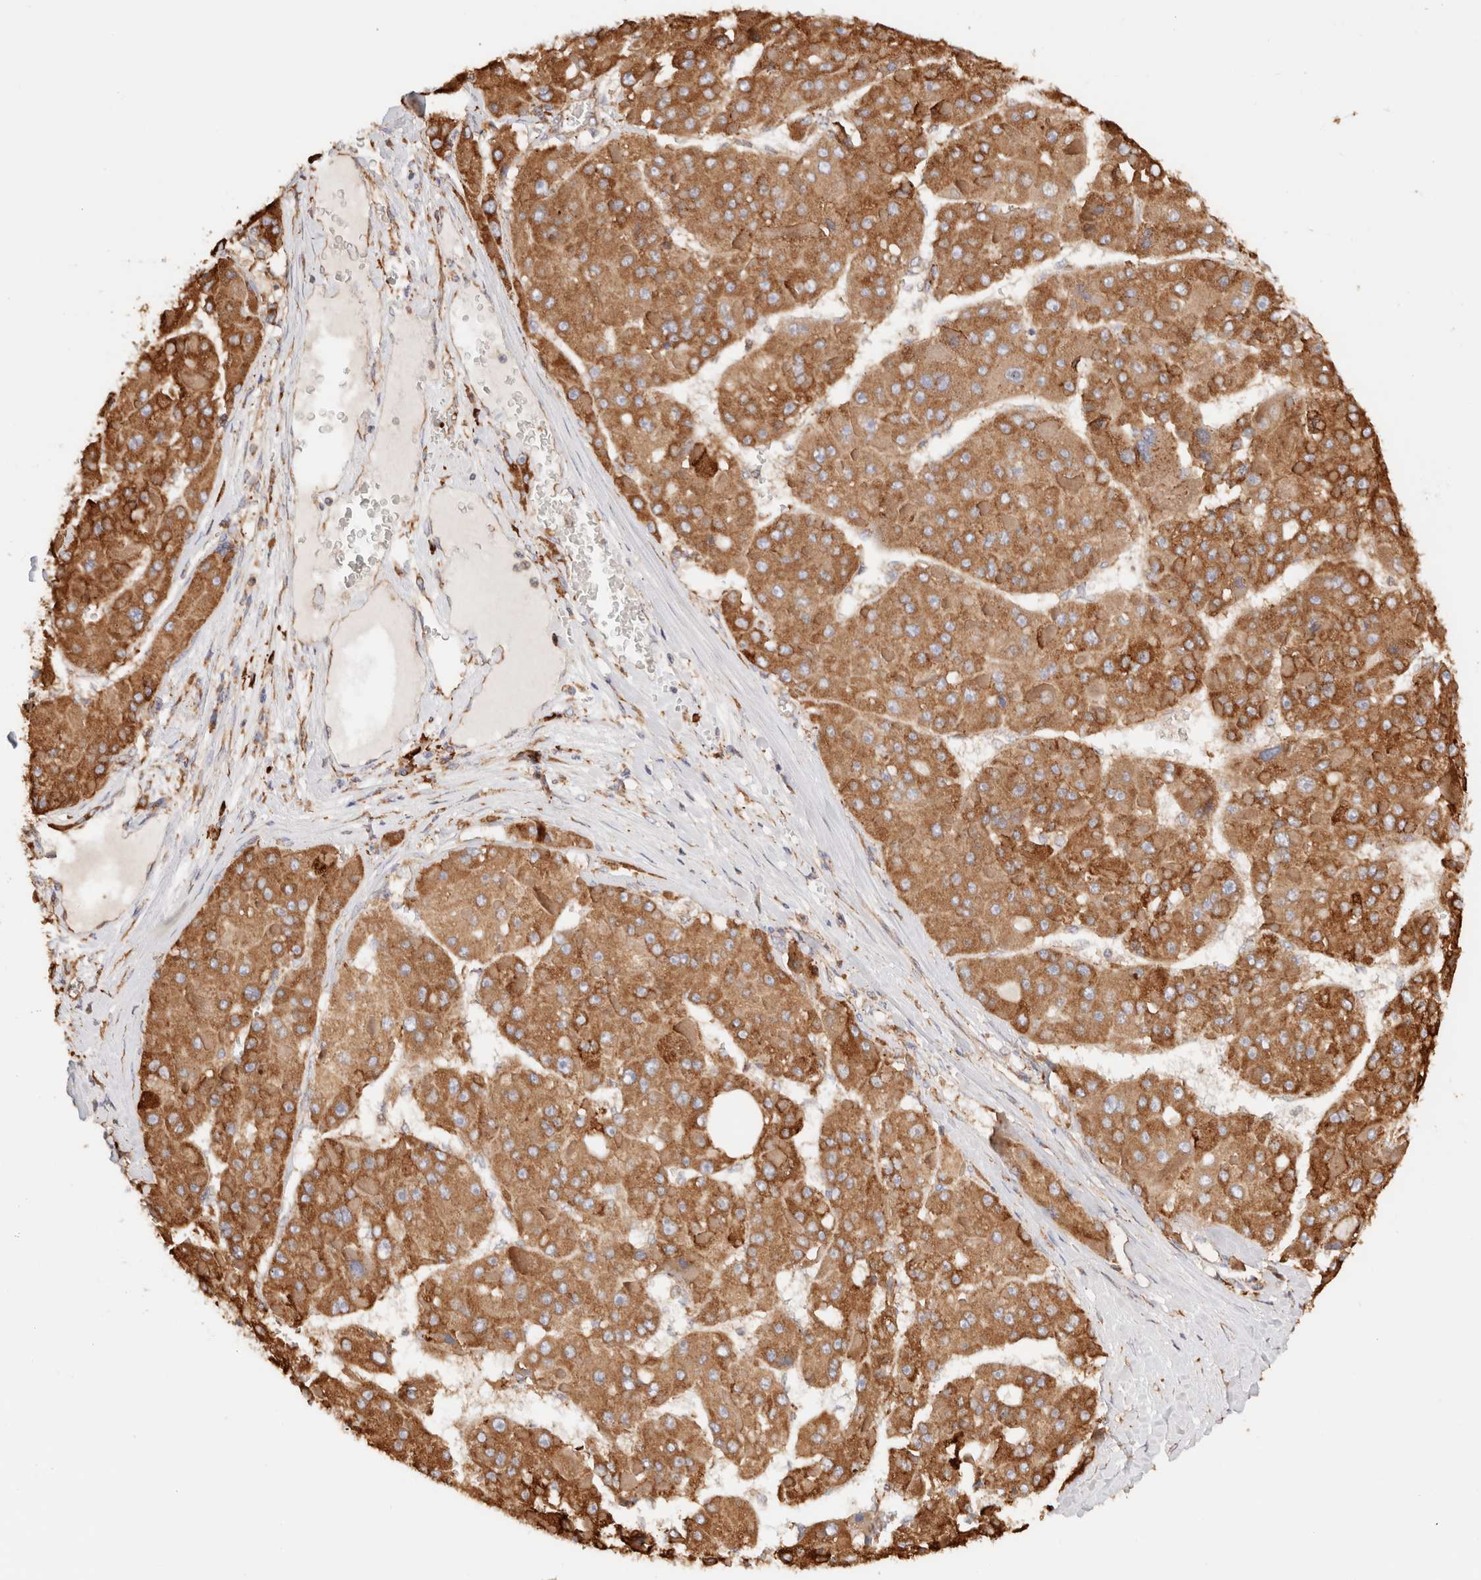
{"staining": {"intensity": "moderate", "quantity": ">75%", "location": "cytoplasmic/membranous"}, "tissue": "liver cancer", "cell_type": "Tumor cells", "image_type": "cancer", "snomed": [{"axis": "morphology", "description": "Carcinoma, Hepatocellular, NOS"}, {"axis": "topography", "description": "Liver"}], "caption": "Immunohistochemical staining of human liver cancer exhibits moderate cytoplasmic/membranous protein expression in about >75% of tumor cells.", "gene": "FER", "patient": {"sex": "female", "age": 73}}